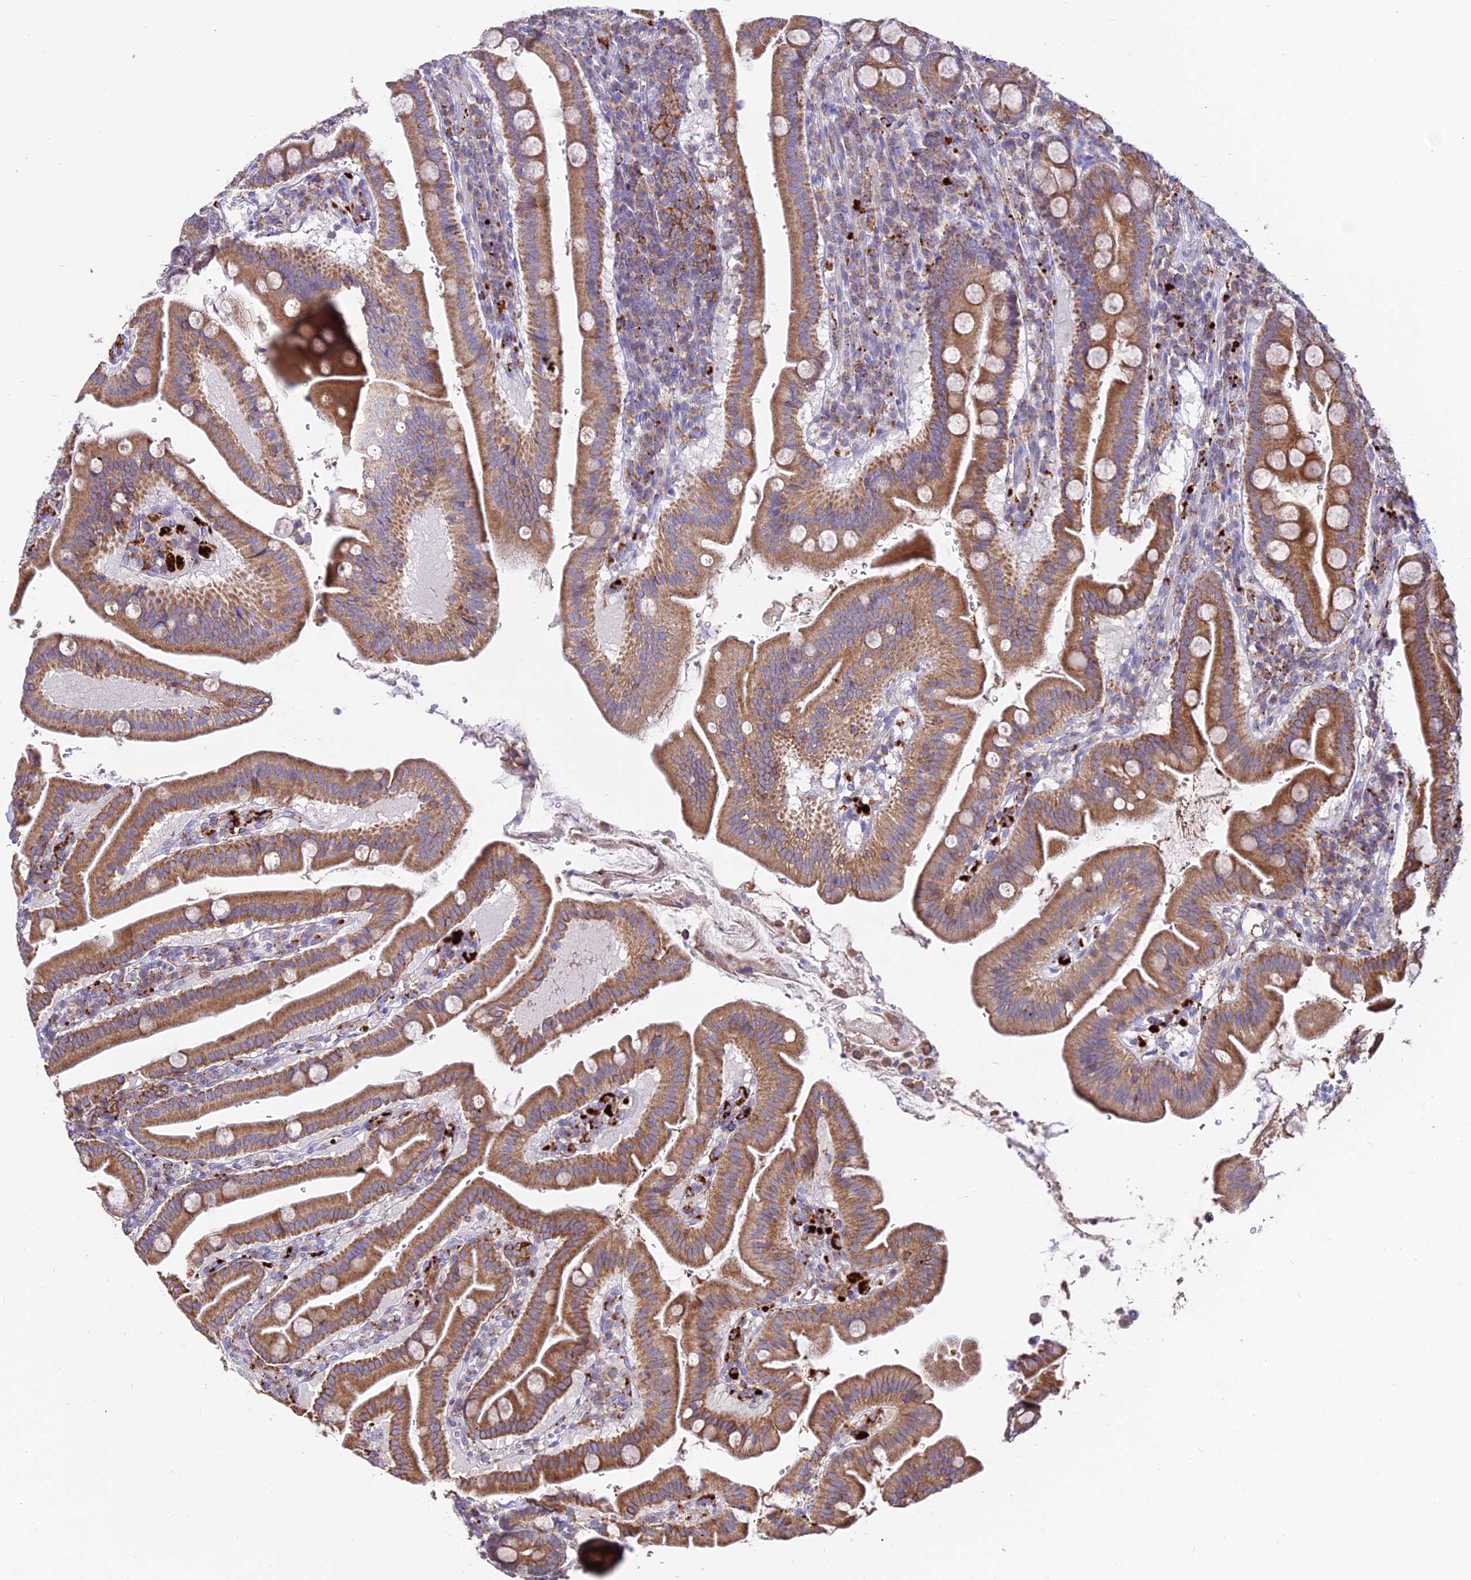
{"staining": {"intensity": "moderate", "quantity": ">75%", "location": "cytoplasmic/membranous"}, "tissue": "duodenum", "cell_type": "Glandular cells", "image_type": "normal", "snomed": [{"axis": "morphology", "description": "Normal tissue, NOS"}, {"axis": "morphology", "description": "Adenocarcinoma, NOS"}, {"axis": "topography", "description": "Pancreas"}, {"axis": "topography", "description": "Duodenum"}], "caption": "Unremarkable duodenum demonstrates moderate cytoplasmic/membranous positivity in approximately >75% of glandular cells, visualized by immunohistochemistry. (DAB (3,3'-diaminobenzidine) IHC with brightfield microscopy, high magnification).", "gene": "PNLIPRP3", "patient": {"sex": "male", "age": 50}}